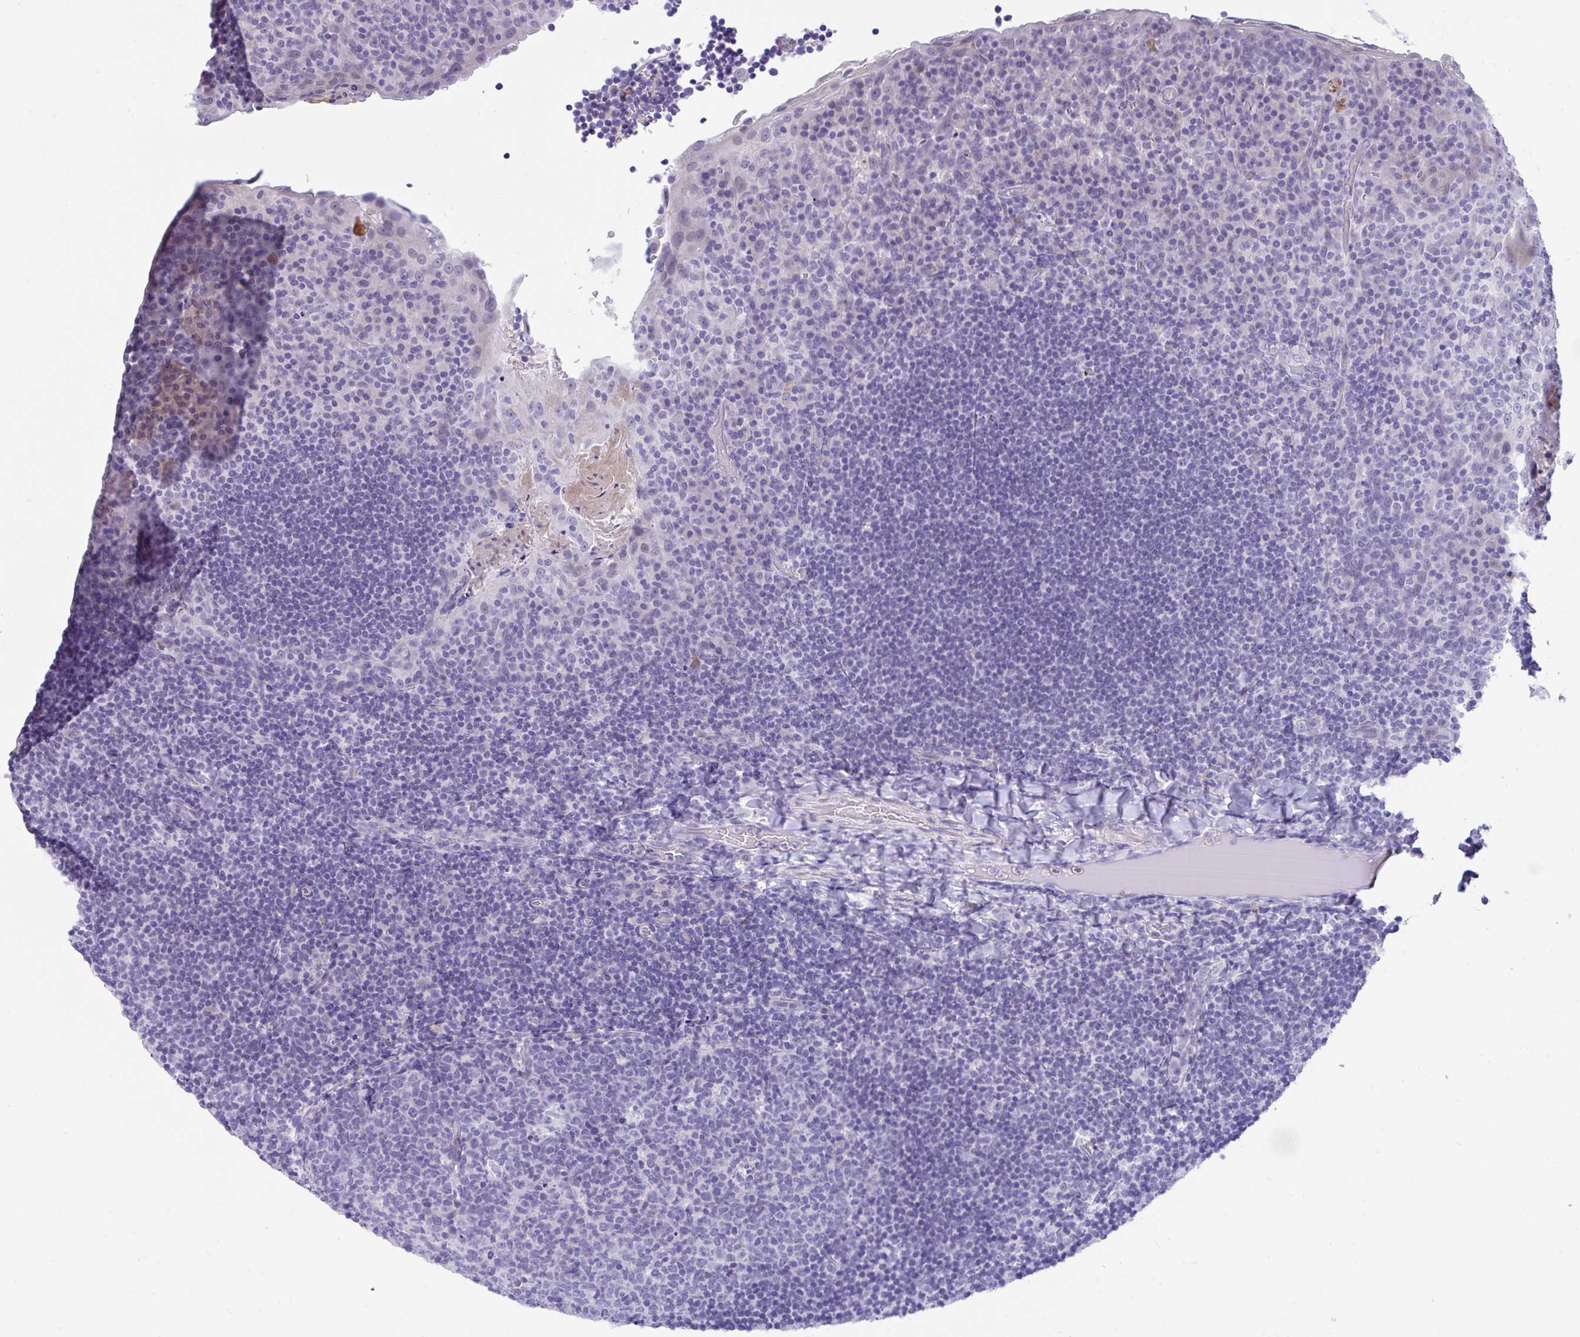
{"staining": {"intensity": "negative", "quantity": "none", "location": "none"}, "tissue": "tonsil", "cell_type": "Germinal center cells", "image_type": "normal", "snomed": [{"axis": "morphology", "description": "Normal tissue, NOS"}, {"axis": "topography", "description": "Tonsil"}], "caption": "Image shows no significant protein staining in germinal center cells of normal tonsil.", "gene": "PIGZ", "patient": {"sex": "male", "age": 17}}